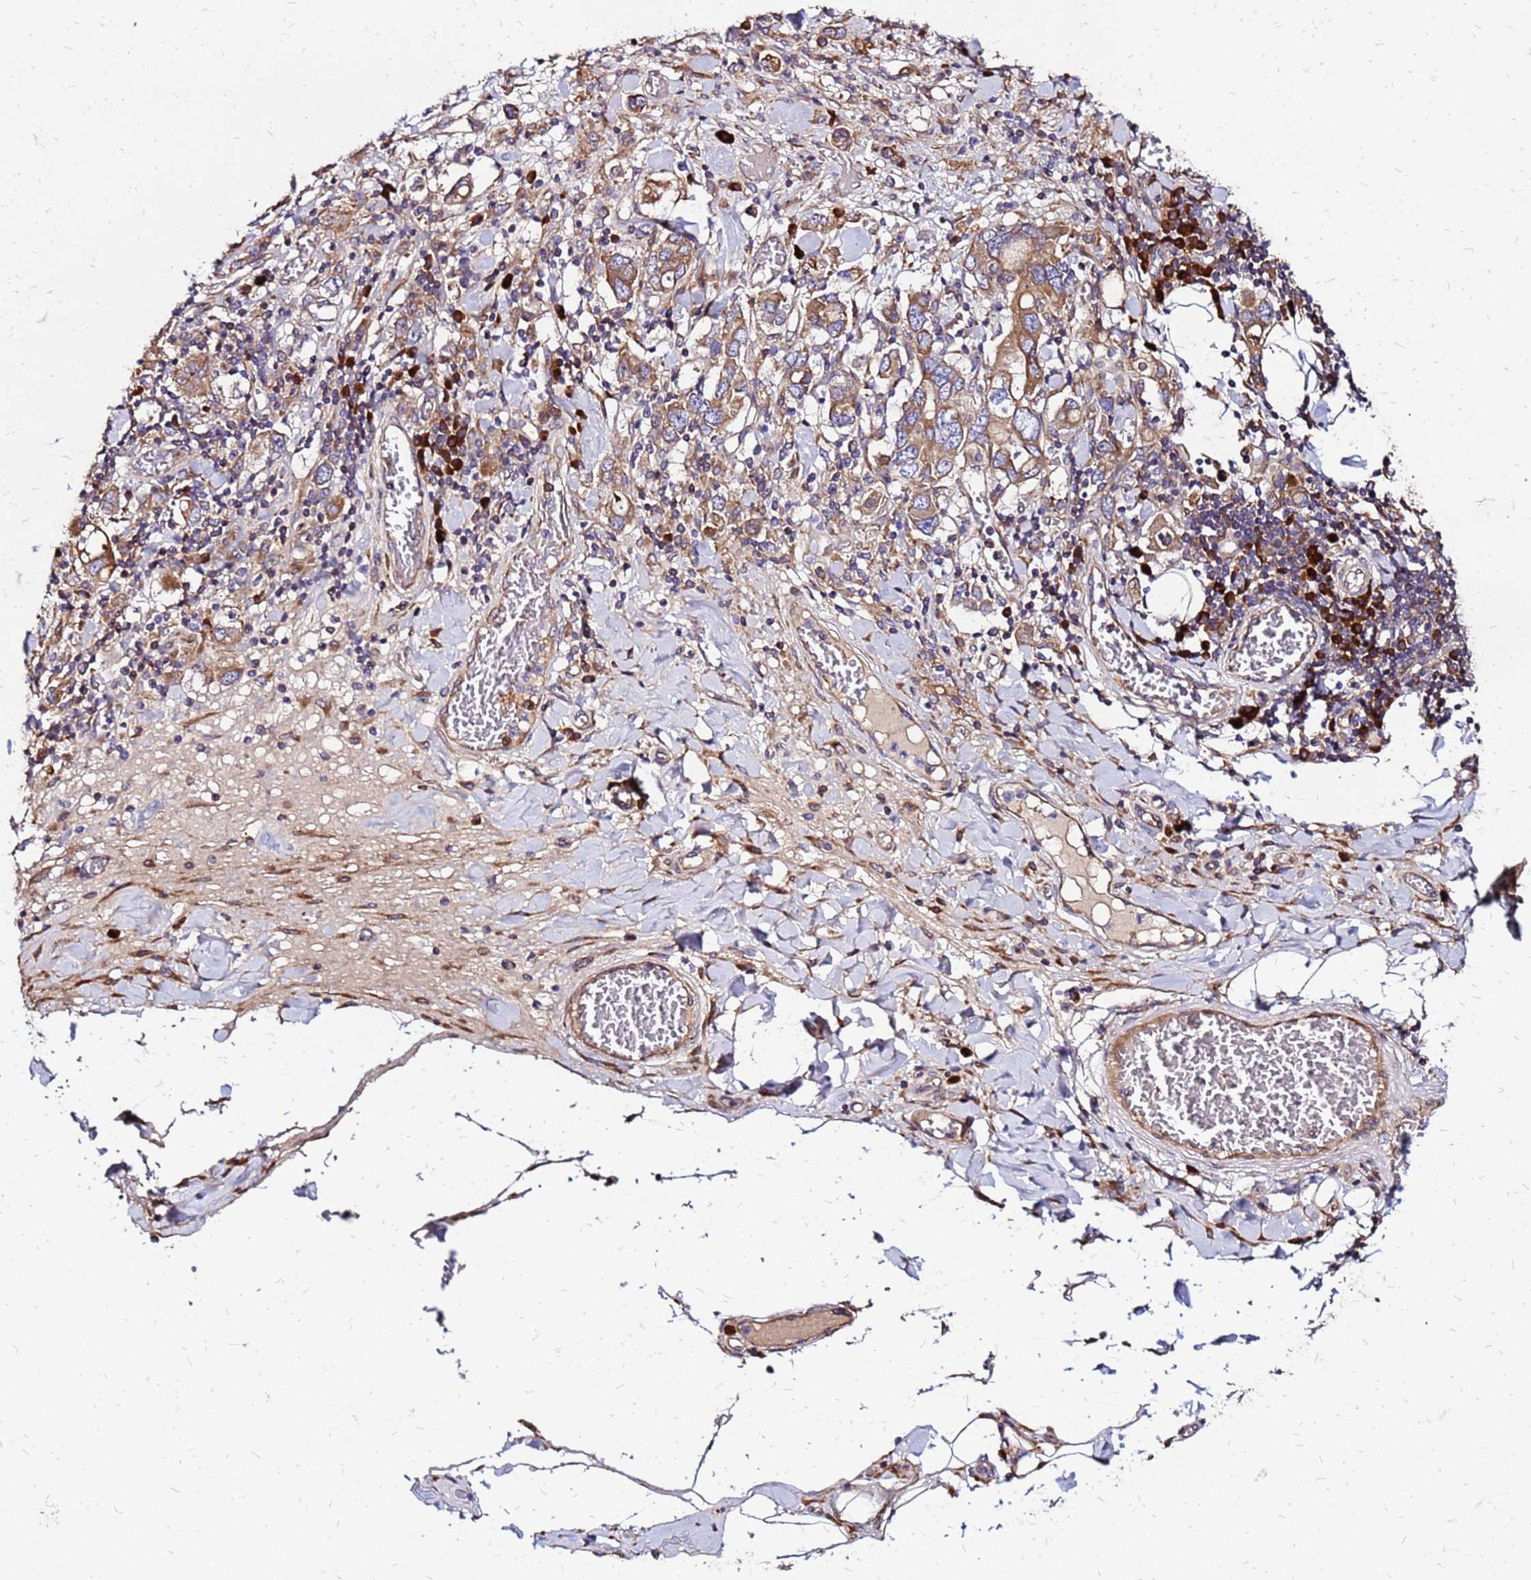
{"staining": {"intensity": "moderate", "quantity": ">75%", "location": "cytoplasmic/membranous"}, "tissue": "stomach cancer", "cell_type": "Tumor cells", "image_type": "cancer", "snomed": [{"axis": "morphology", "description": "Adenocarcinoma, NOS"}, {"axis": "topography", "description": "Stomach, upper"}, {"axis": "topography", "description": "Stomach"}], "caption": "The micrograph shows immunohistochemical staining of stomach cancer (adenocarcinoma). There is moderate cytoplasmic/membranous positivity is seen in approximately >75% of tumor cells.", "gene": "VMO1", "patient": {"sex": "male", "age": 62}}